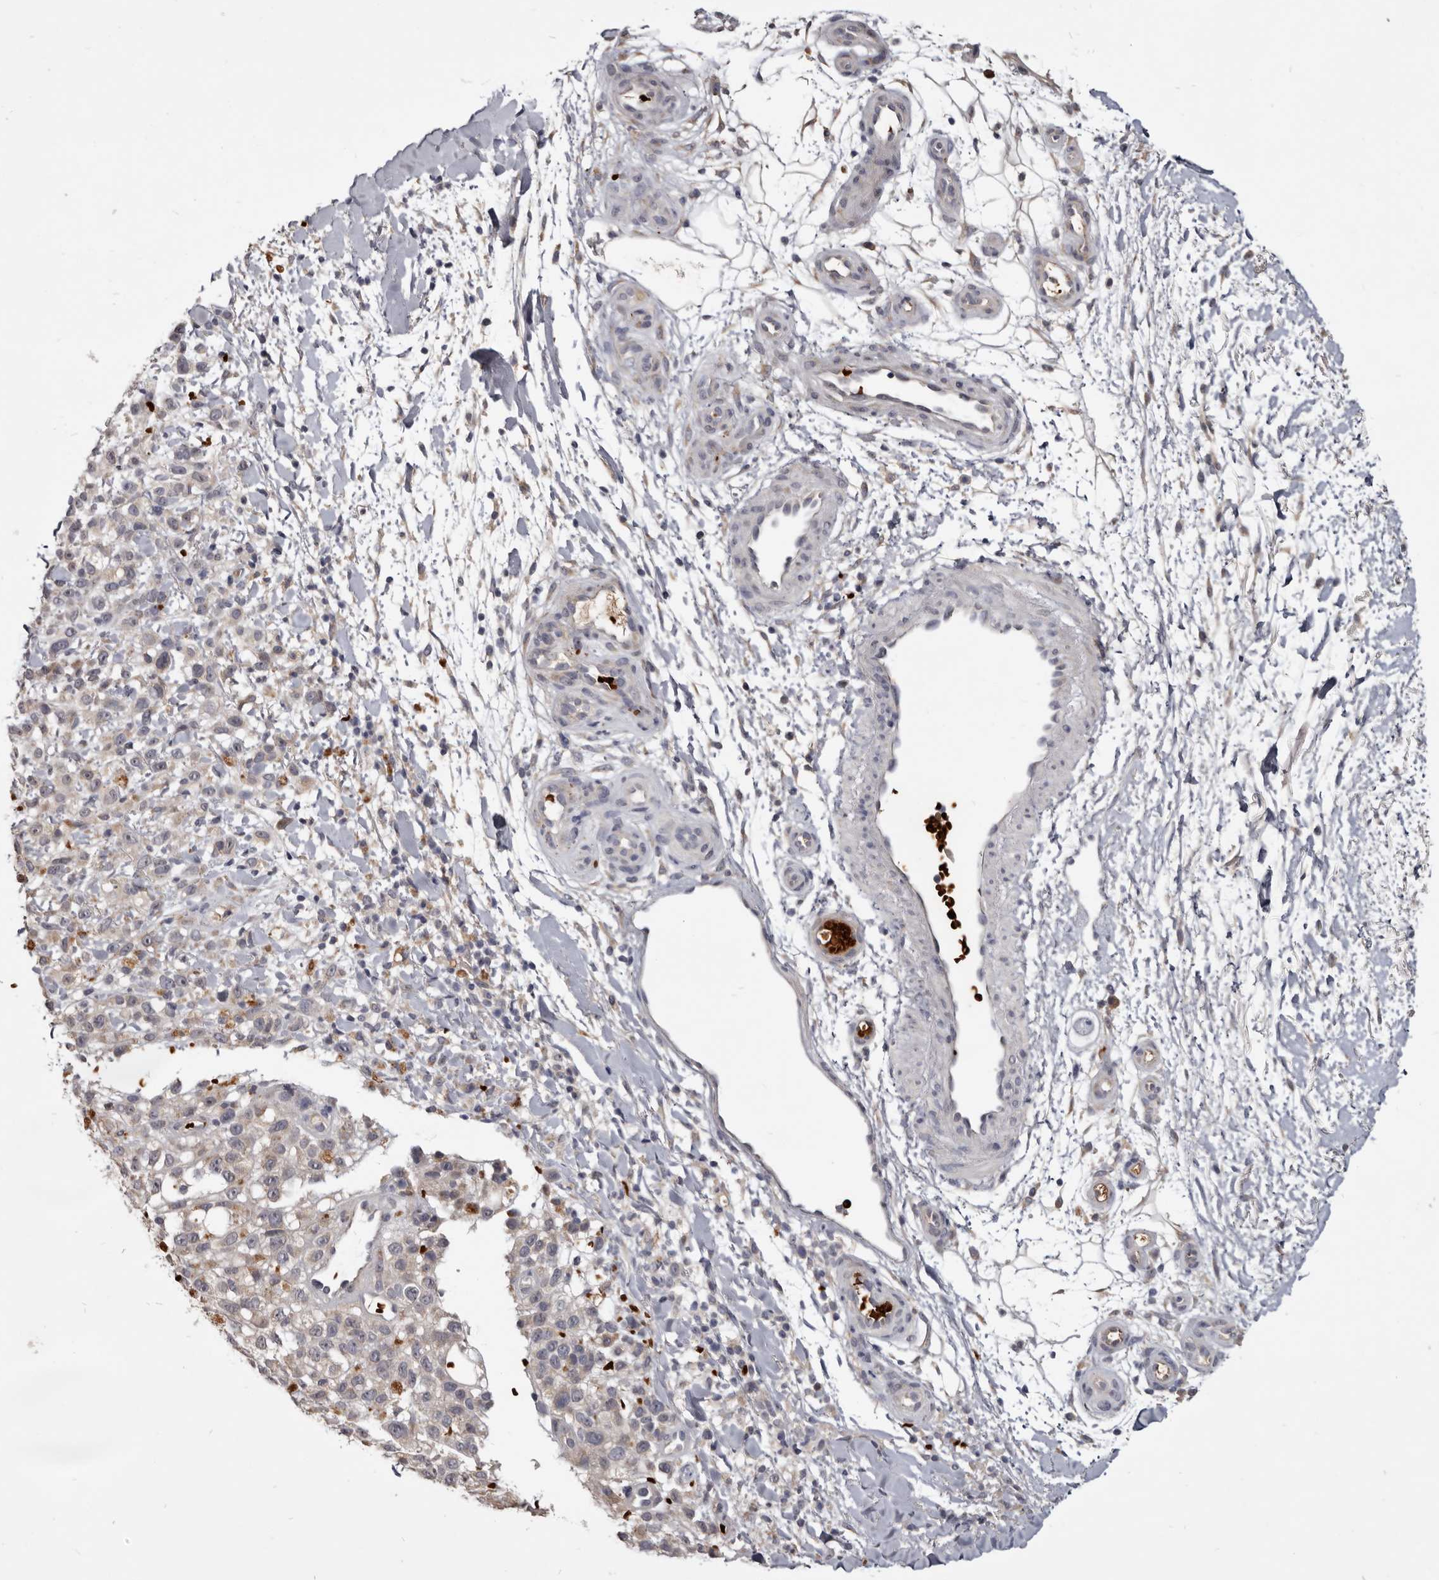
{"staining": {"intensity": "negative", "quantity": "none", "location": "none"}, "tissue": "melanoma", "cell_type": "Tumor cells", "image_type": "cancer", "snomed": [{"axis": "morphology", "description": "Malignant melanoma, Metastatic site"}, {"axis": "topography", "description": "Skin"}], "caption": "This is a micrograph of immunohistochemistry staining of melanoma, which shows no positivity in tumor cells.", "gene": "NENF", "patient": {"sex": "female", "age": 72}}